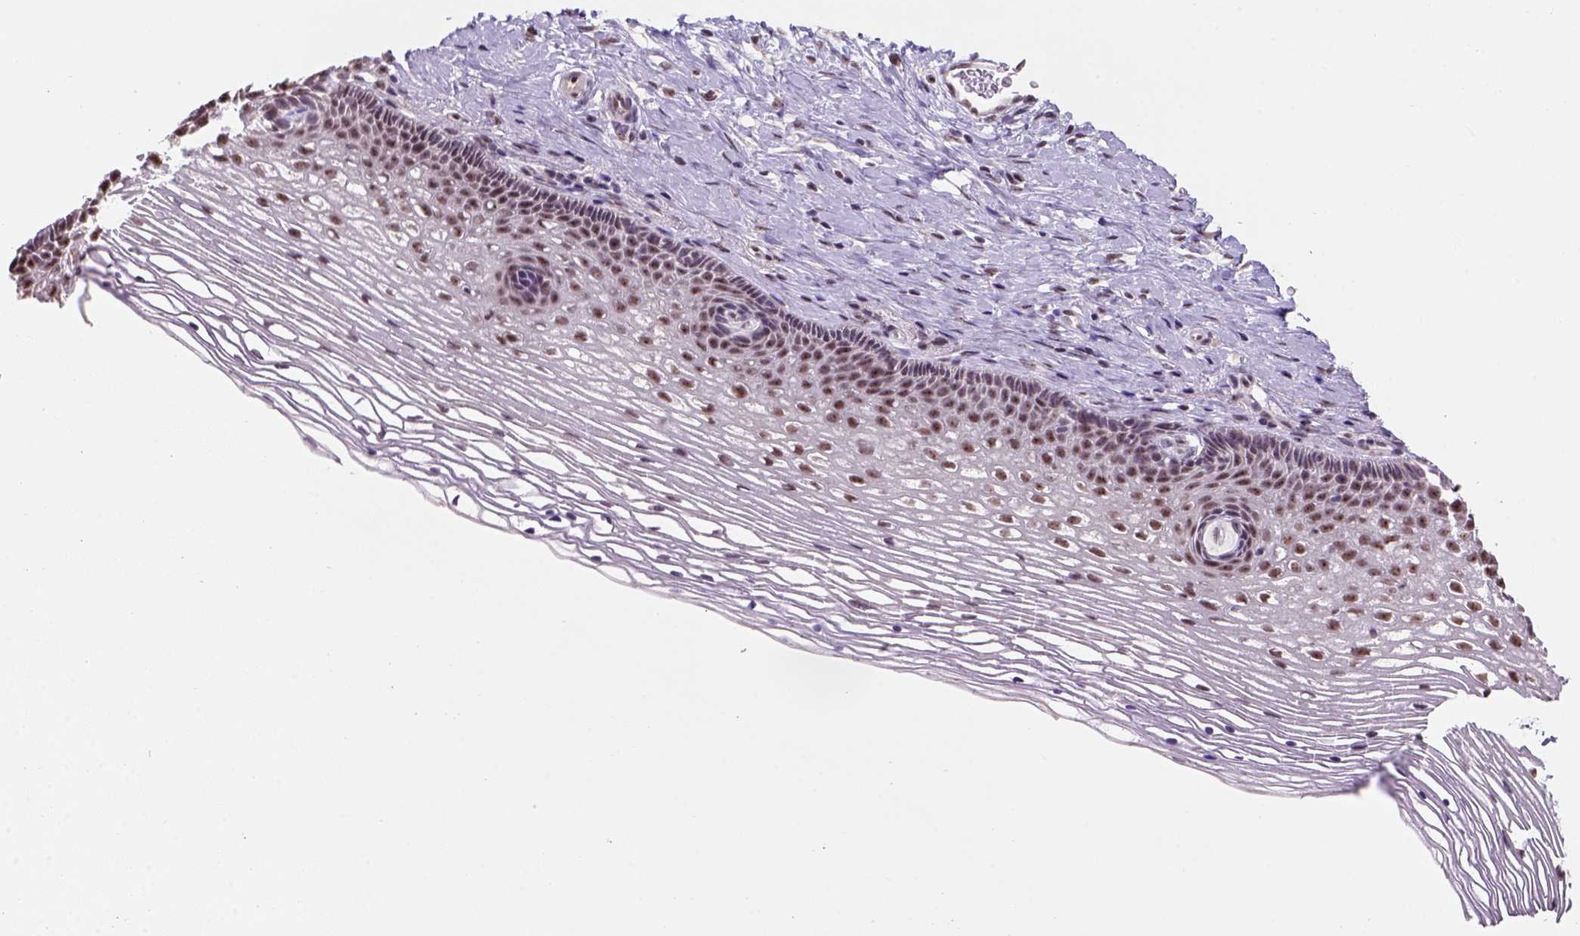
{"staining": {"intensity": "strong", "quantity": ">75%", "location": "nuclear"}, "tissue": "cervix", "cell_type": "Glandular cells", "image_type": "normal", "snomed": [{"axis": "morphology", "description": "Normal tissue, NOS"}, {"axis": "topography", "description": "Cervix"}], "caption": "Unremarkable cervix reveals strong nuclear expression in approximately >75% of glandular cells, visualized by immunohistochemistry. The protein is stained brown, and the nuclei are stained in blue (DAB (3,3'-diaminobenzidine) IHC with brightfield microscopy, high magnification).", "gene": "DDX50", "patient": {"sex": "female", "age": 34}}